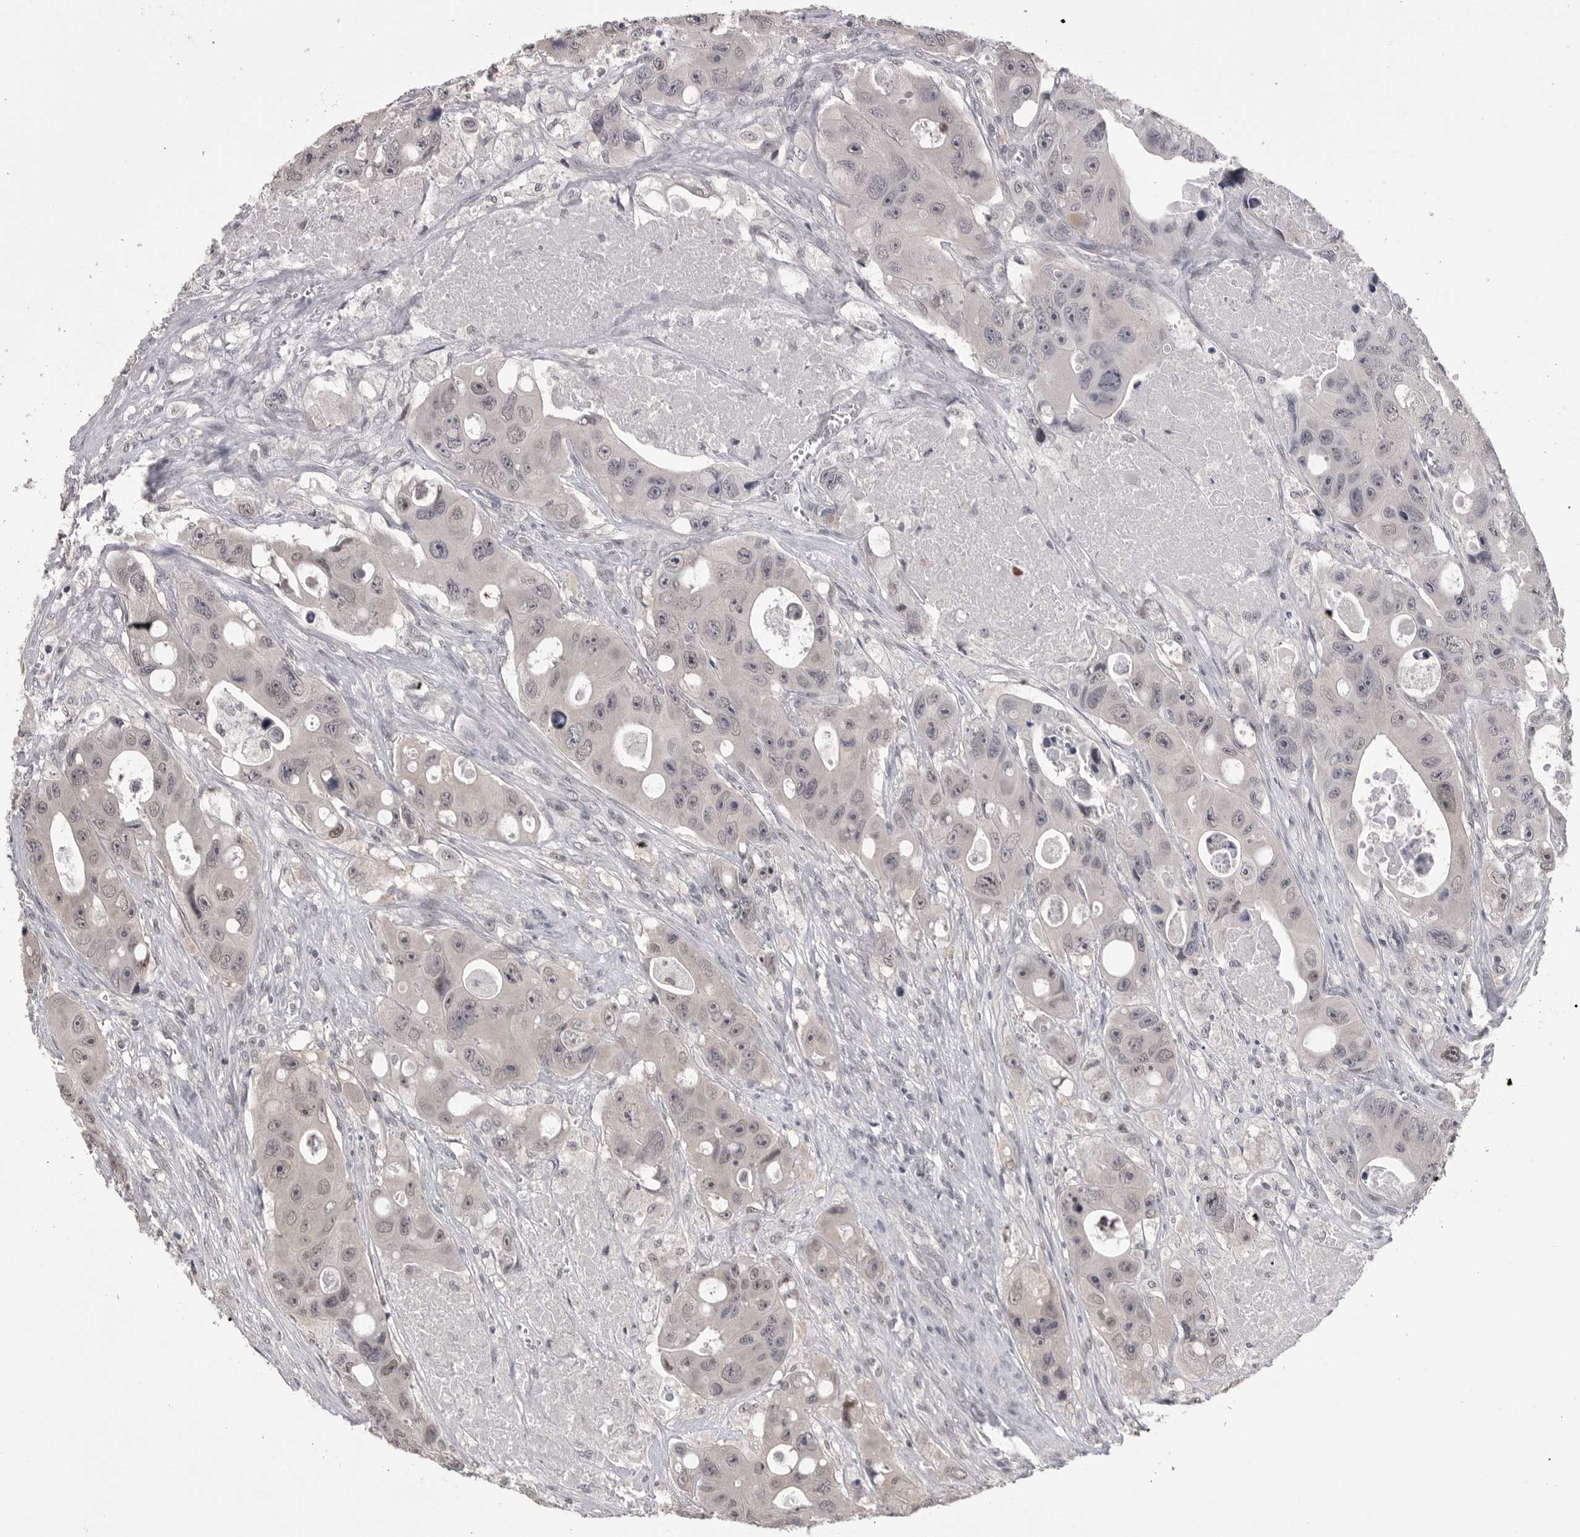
{"staining": {"intensity": "weak", "quantity": "<25%", "location": "nuclear"}, "tissue": "colorectal cancer", "cell_type": "Tumor cells", "image_type": "cancer", "snomed": [{"axis": "morphology", "description": "Adenocarcinoma, NOS"}, {"axis": "topography", "description": "Colon"}], "caption": "Histopathology image shows no protein staining in tumor cells of colorectal cancer (adenocarcinoma) tissue. (DAB IHC visualized using brightfield microscopy, high magnification).", "gene": "DLG2", "patient": {"sex": "female", "age": 46}}